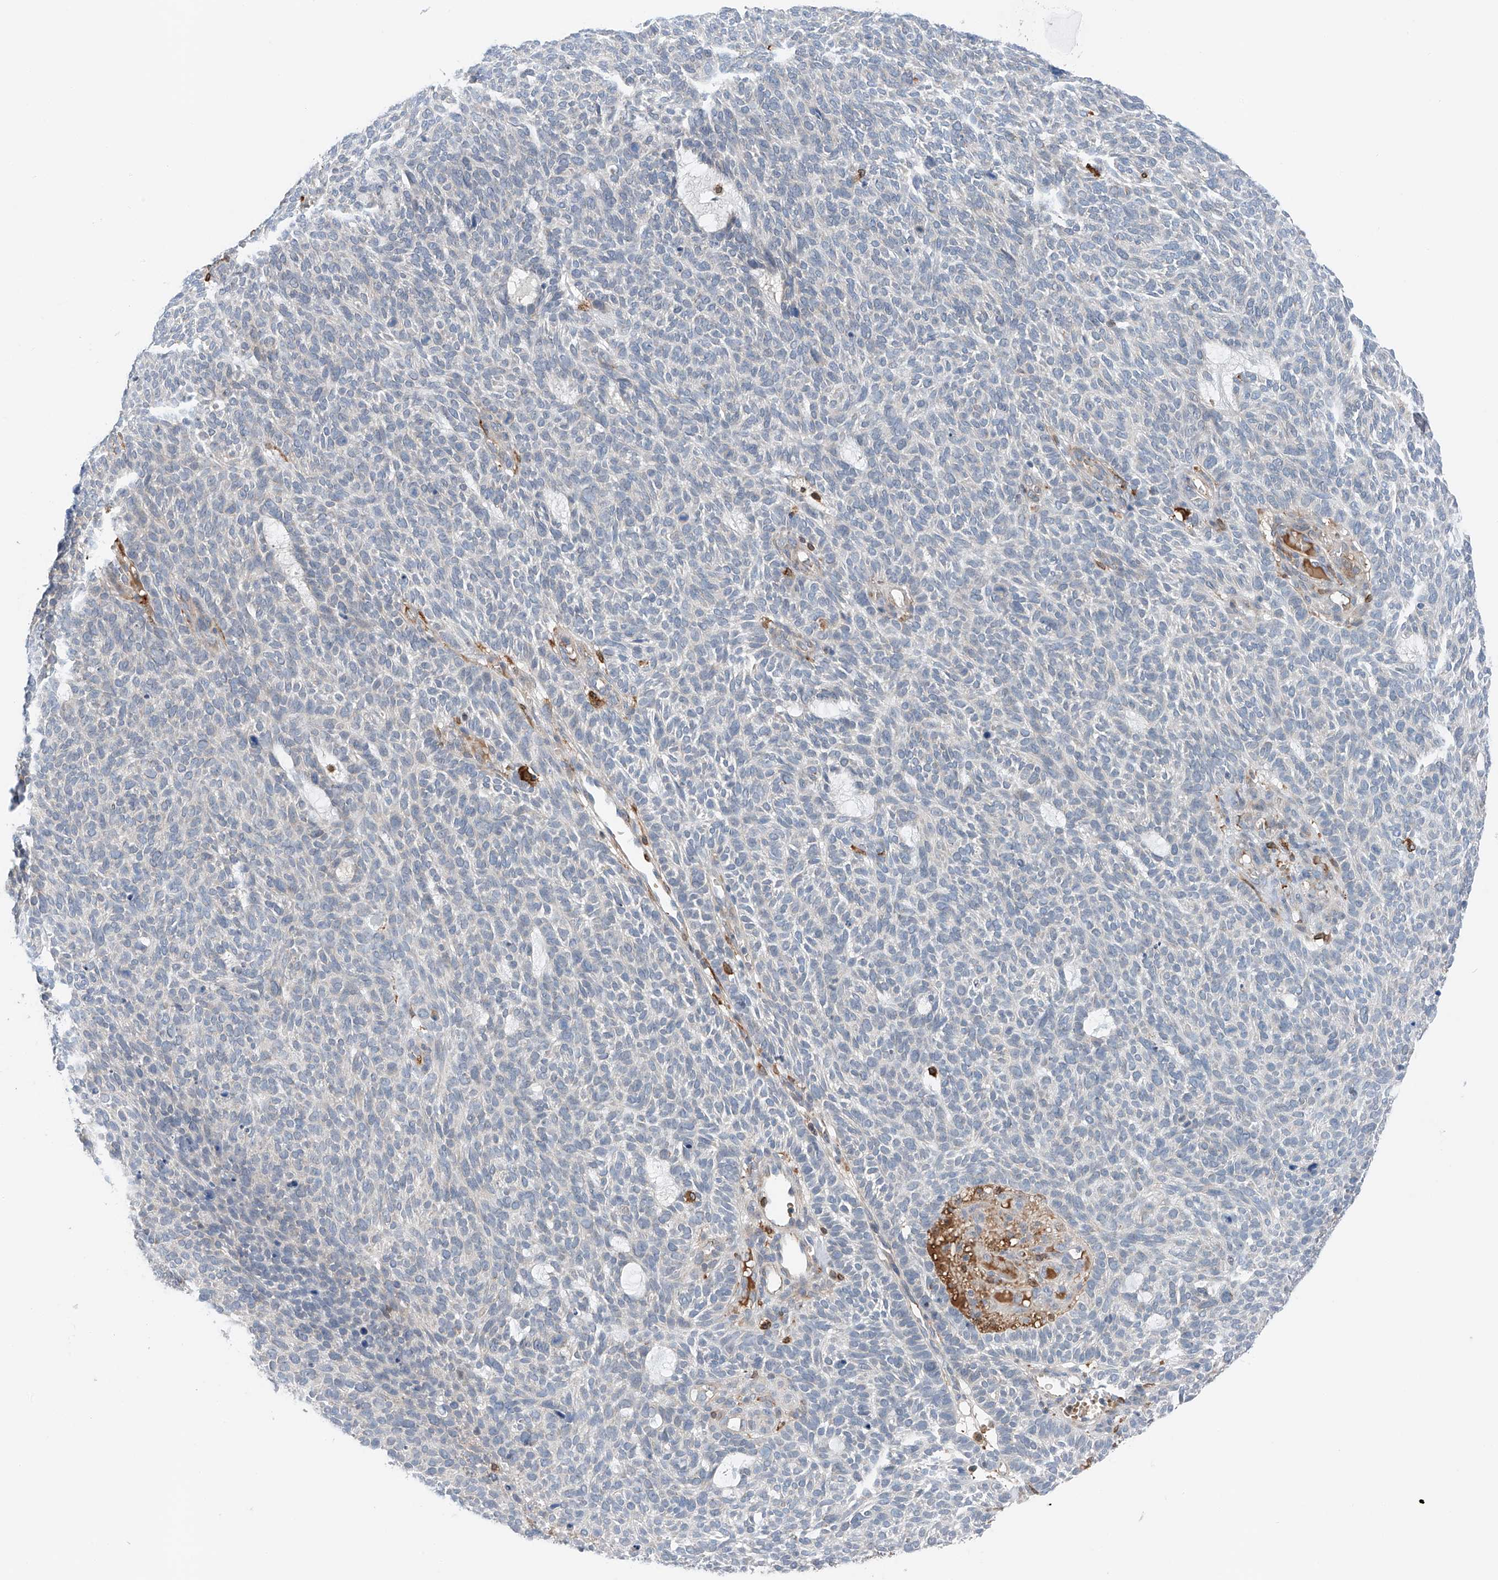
{"staining": {"intensity": "negative", "quantity": "none", "location": "none"}, "tissue": "skin cancer", "cell_type": "Tumor cells", "image_type": "cancer", "snomed": [{"axis": "morphology", "description": "Squamous cell carcinoma, NOS"}, {"axis": "topography", "description": "Skin"}], "caption": "Squamous cell carcinoma (skin) was stained to show a protein in brown. There is no significant staining in tumor cells.", "gene": "TBXAS1", "patient": {"sex": "female", "age": 90}}